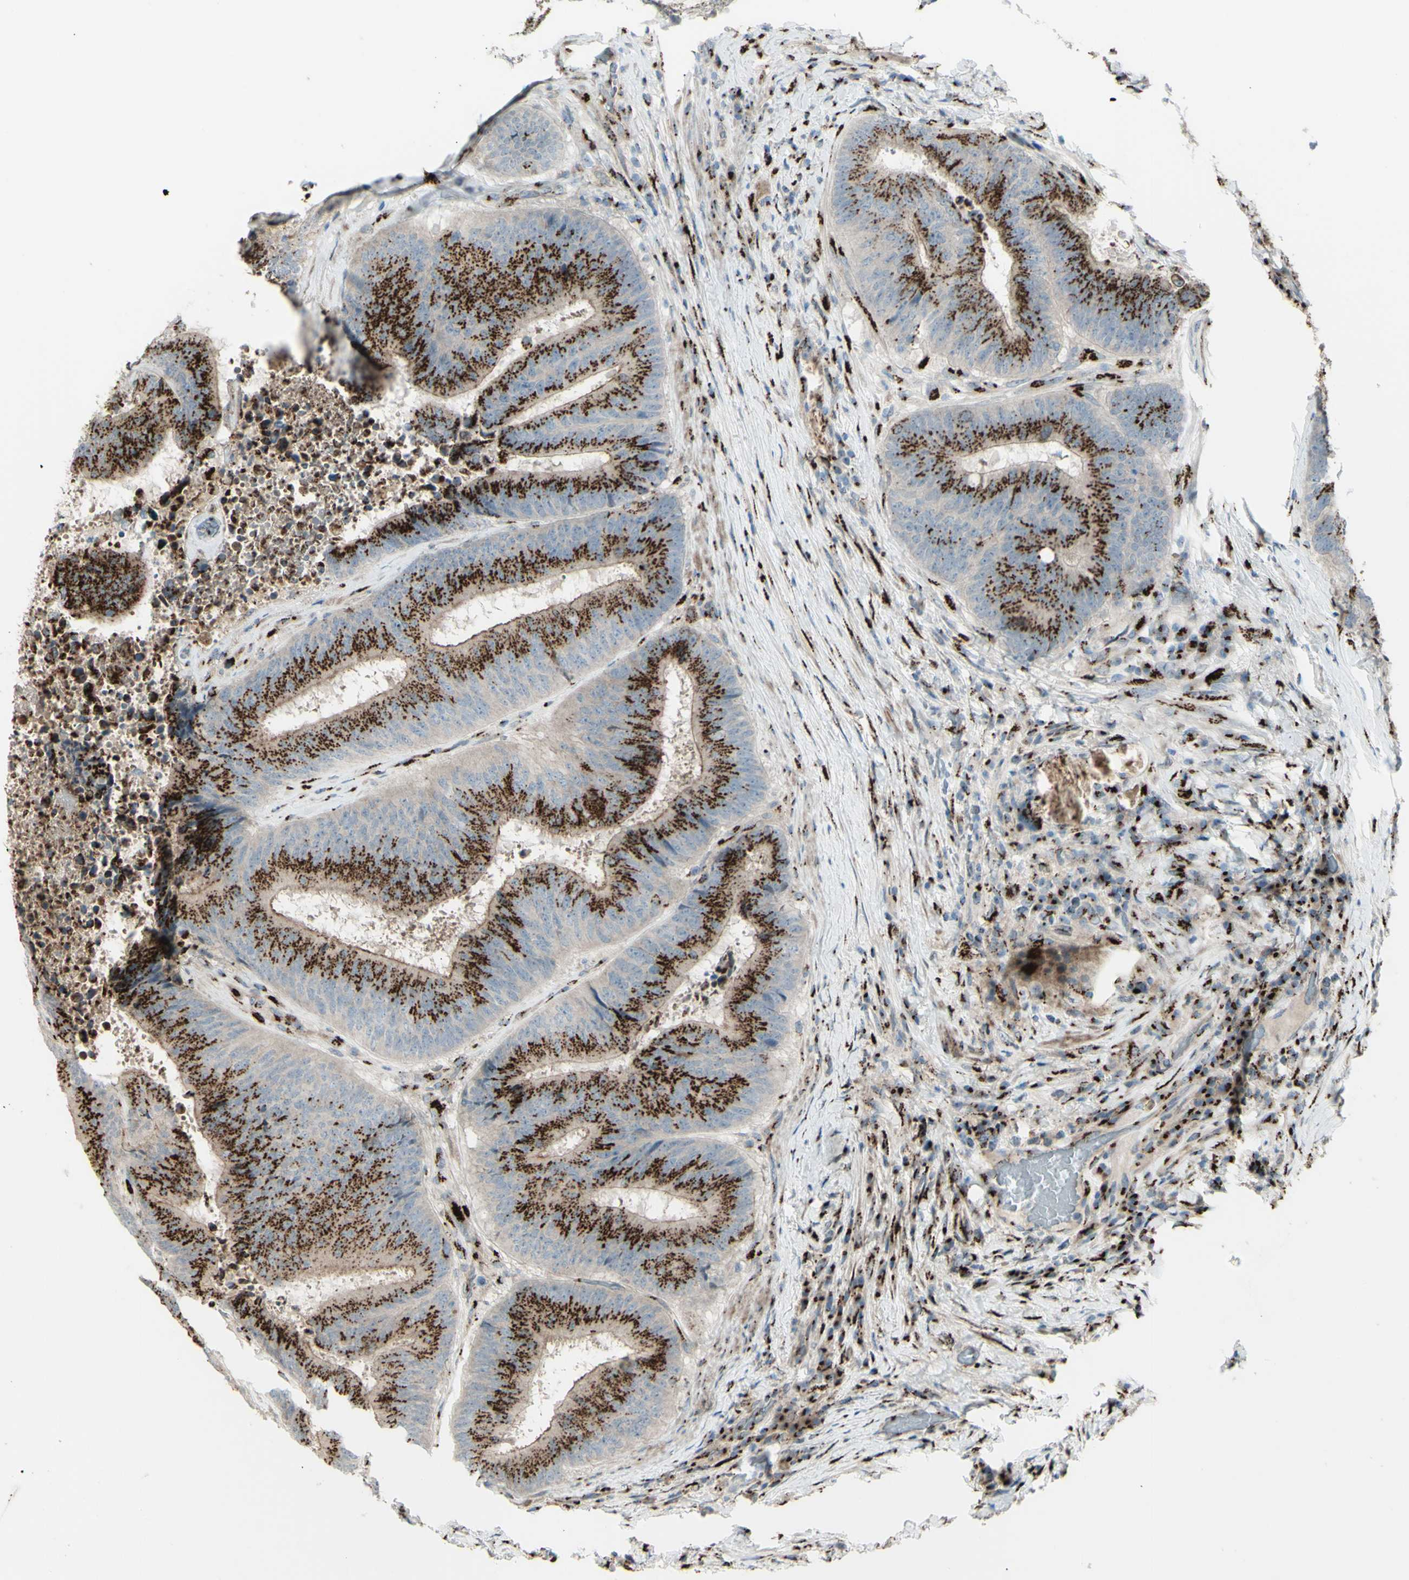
{"staining": {"intensity": "strong", "quantity": ">75%", "location": "cytoplasmic/membranous"}, "tissue": "colorectal cancer", "cell_type": "Tumor cells", "image_type": "cancer", "snomed": [{"axis": "morphology", "description": "Adenocarcinoma, NOS"}, {"axis": "topography", "description": "Rectum"}], "caption": "High-power microscopy captured an immunohistochemistry (IHC) photomicrograph of colorectal cancer, revealing strong cytoplasmic/membranous expression in about >75% of tumor cells.", "gene": "BPNT2", "patient": {"sex": "male", "age": 72}}